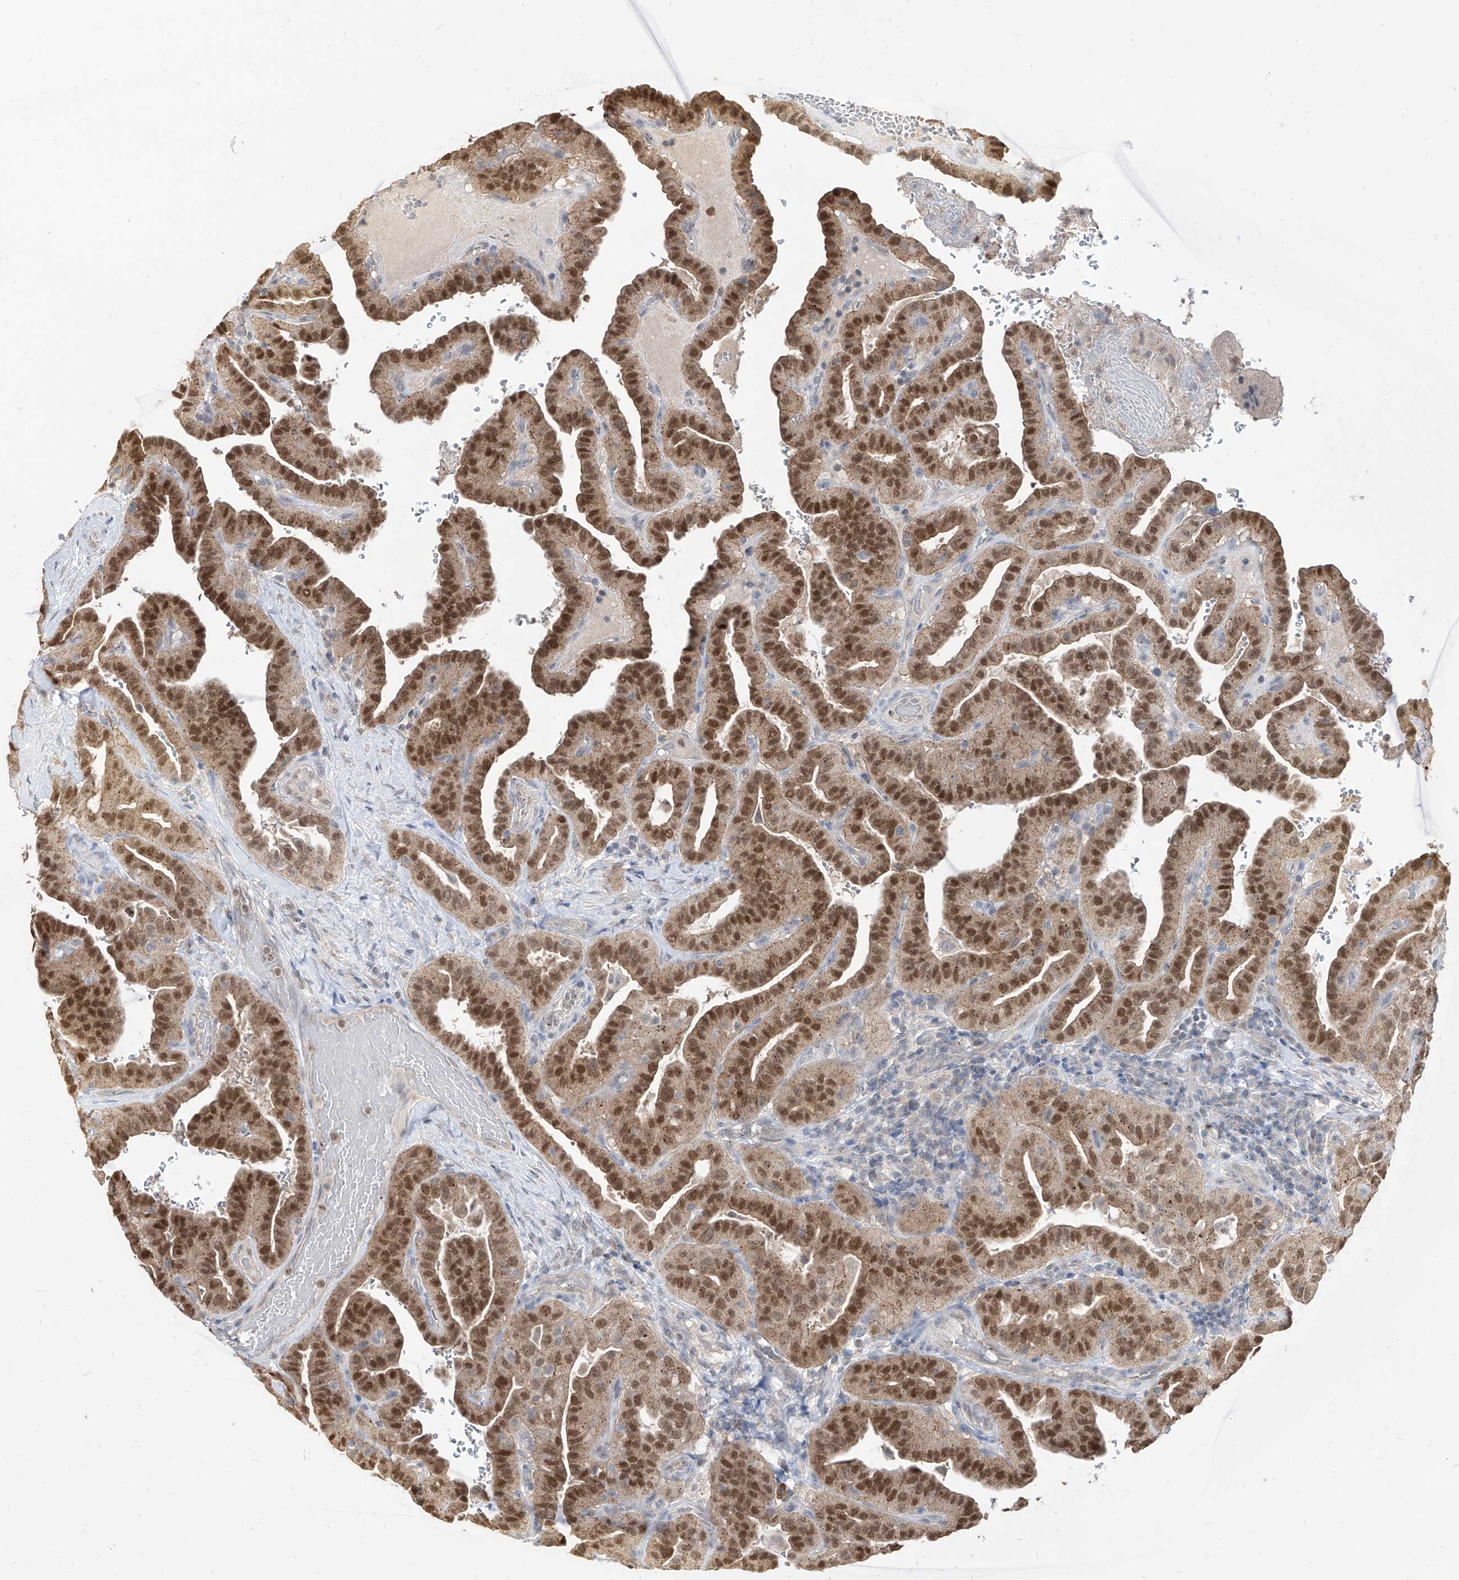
{"staining": {"intensity": "moderate", "quantity": ">75%", "location": "cytoplasmic/membranous,nuclear"}, "tissue": "thyroid cancer", "cell_type": "Tumor cells", "image_type": "cancer", "snomed": [{"axis": "morphology", "description": "Papillary adenocarcinoma, NOS"}, {"axis": "topography", "description": "Thyroid gland"}], "caption": "Tumor cells reveal moderate cytoplasmic/membranous and nuclear positivity in about >75% of cells in thyroid papillary adenocarcinoma.", "gene": "BROX", "patient": {"sex": "male", "age": 77}}